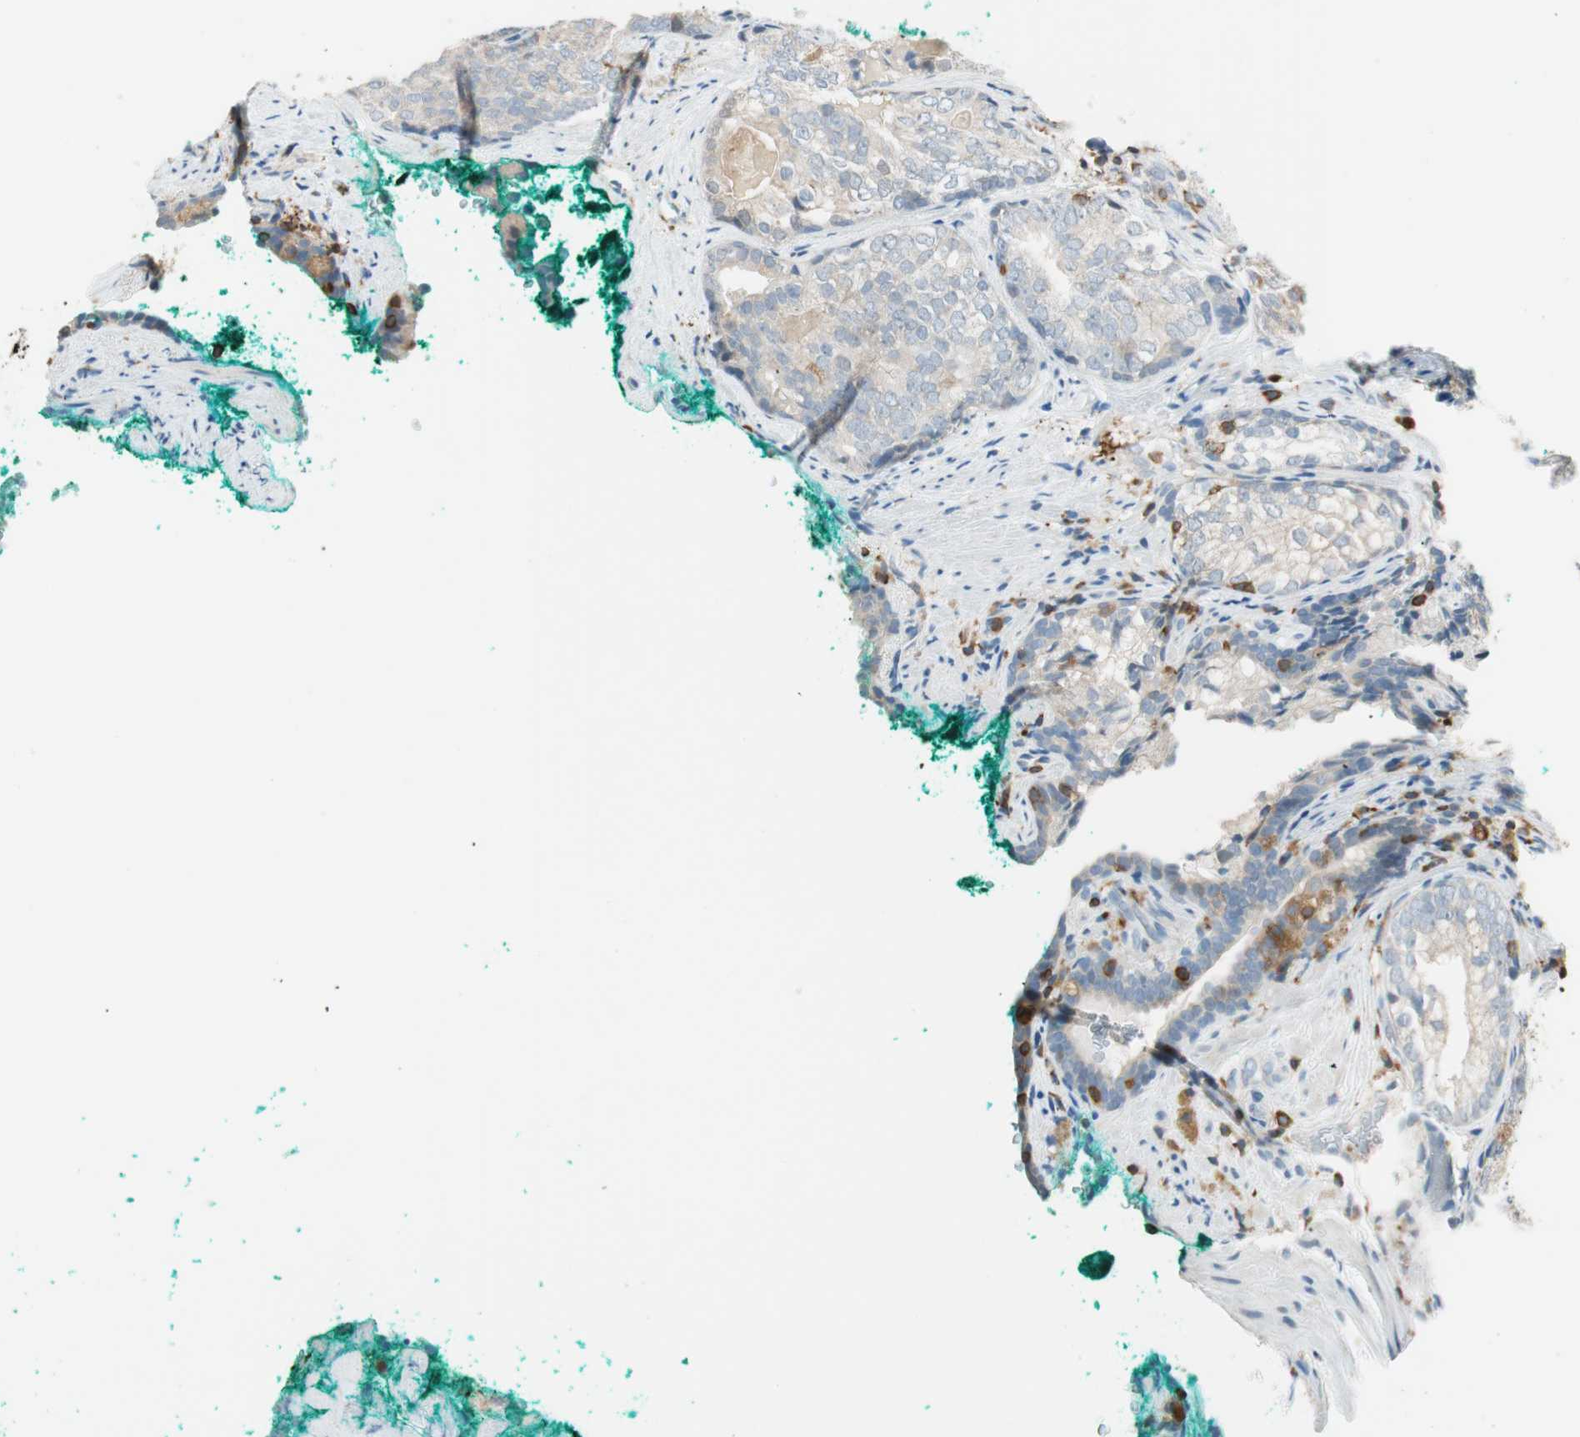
{"staining": {"intensity": "weak", "quantity": "25%-75%", "location": "cytoplasmic/membranous"}, "tissue": "prostate cancer", "cell_type": "Tumor cells", "image_type": "cancer", "snomed": [{"axis": "morphology", "description": "Adenocarcinoma, High grade"}, {"axis": "topography", "description": "Prostate"}], "caption": "Prostate high-grade adenocarcinoma was stained to show a protein in brown. There is low levels of weak cytoplasmic/membranous positivity in approximately 25%-75% of tumor cells.", "gene": "HPGD", "patient": {"sex": "male", "age": 66}}